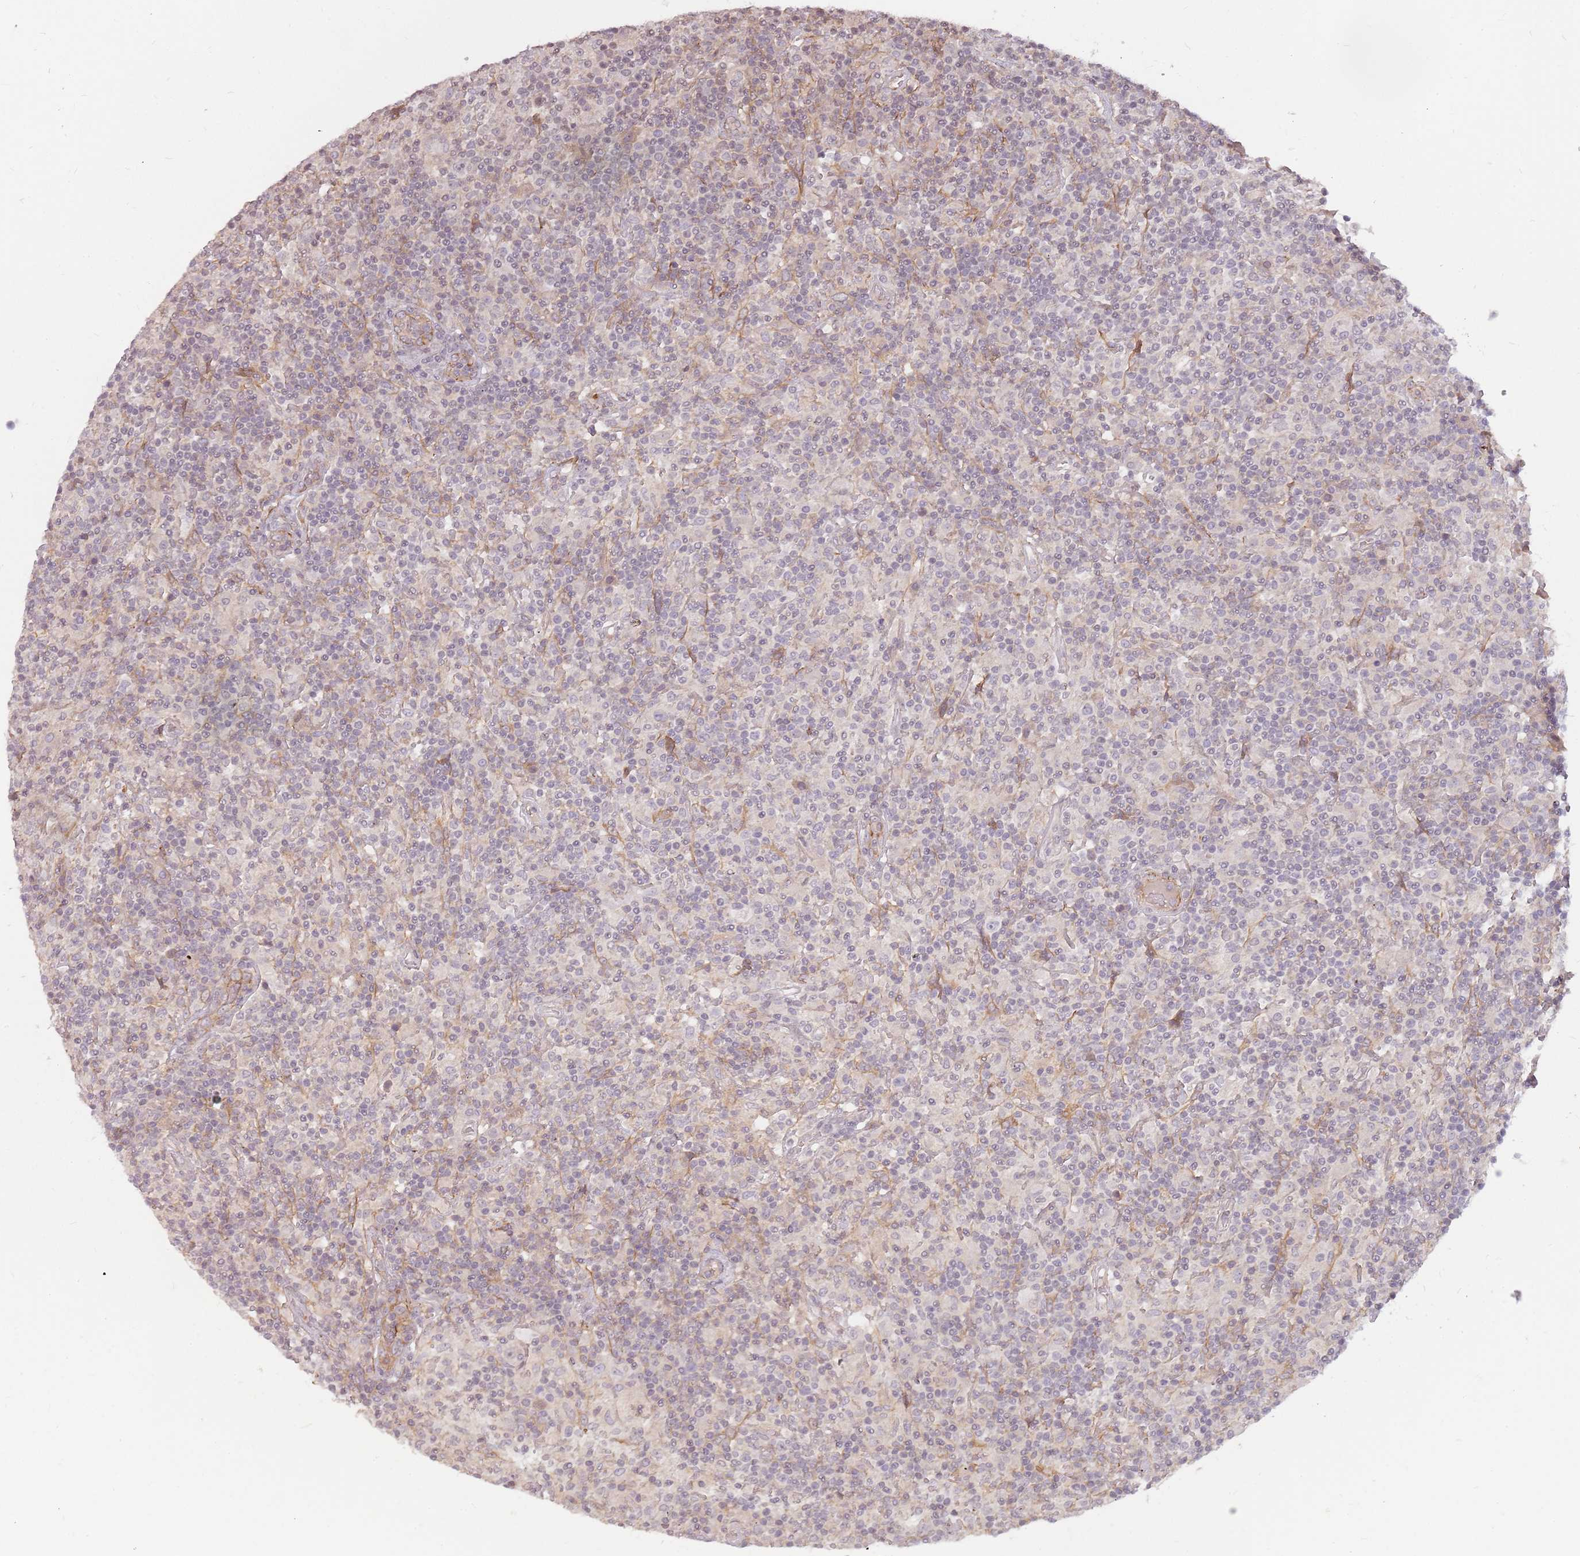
{"staining": {"intensity": "negative", "quantity": "none", "location": "none"}, "tissue": "lymphoma", "cell_type": "Tumor cells", "image_type": "cancer", "snomed": [{"axis": "morphology", "description": "Hodgkin's disease, NOS"}, {"axis": "topography", "description": "Lymph node"}], "caption": "Protein analysis of Hodgkin's disease displays no significant staining in tumor cells.", "gene": "PPP1R14C", "patient": {"sex": "male", "age": 70}}